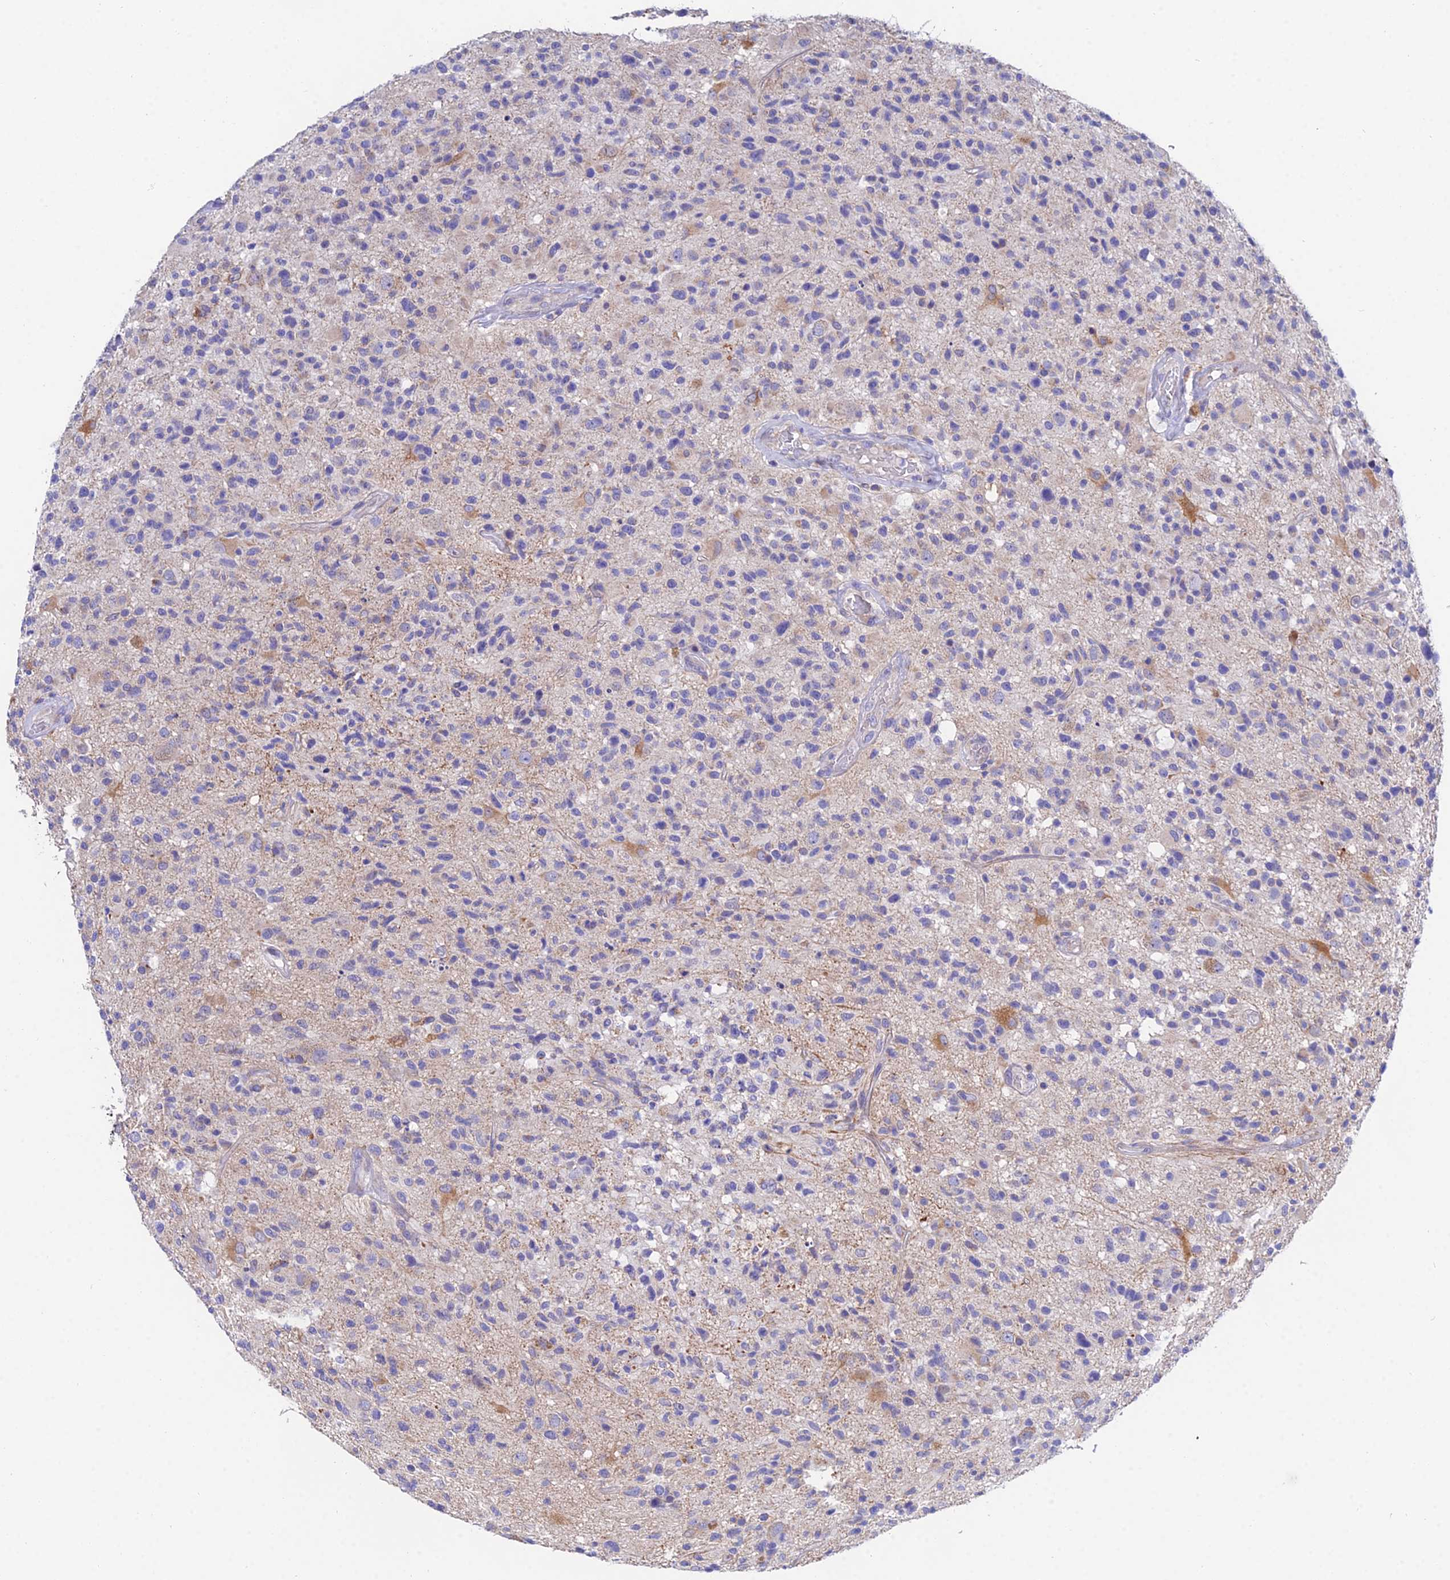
{"staining": {"intensity": "moderate", "quantity": "<25%", "location": "cytoplasmic/membranous"}, "tissue": "glioma", "cell_type": "Tumor cells", "image_type": "cancer", "snomed": [{"axis": "morphology", "description": "Glioma, malignant, High grade"}, {"axis": "morphology", "description": "Glioblastoma, NOS"}, {"axis": "topography", "description": "Brain"}], "caption": "Immunohistochemical staining of human malignant glioma (high-grade) displays low levels of moderate cytoplasmic/membranous expression in approximately <25% of tumor cells.", "gene": "PPP2R2C", "patient": {"sex": "male", "age": 60}}